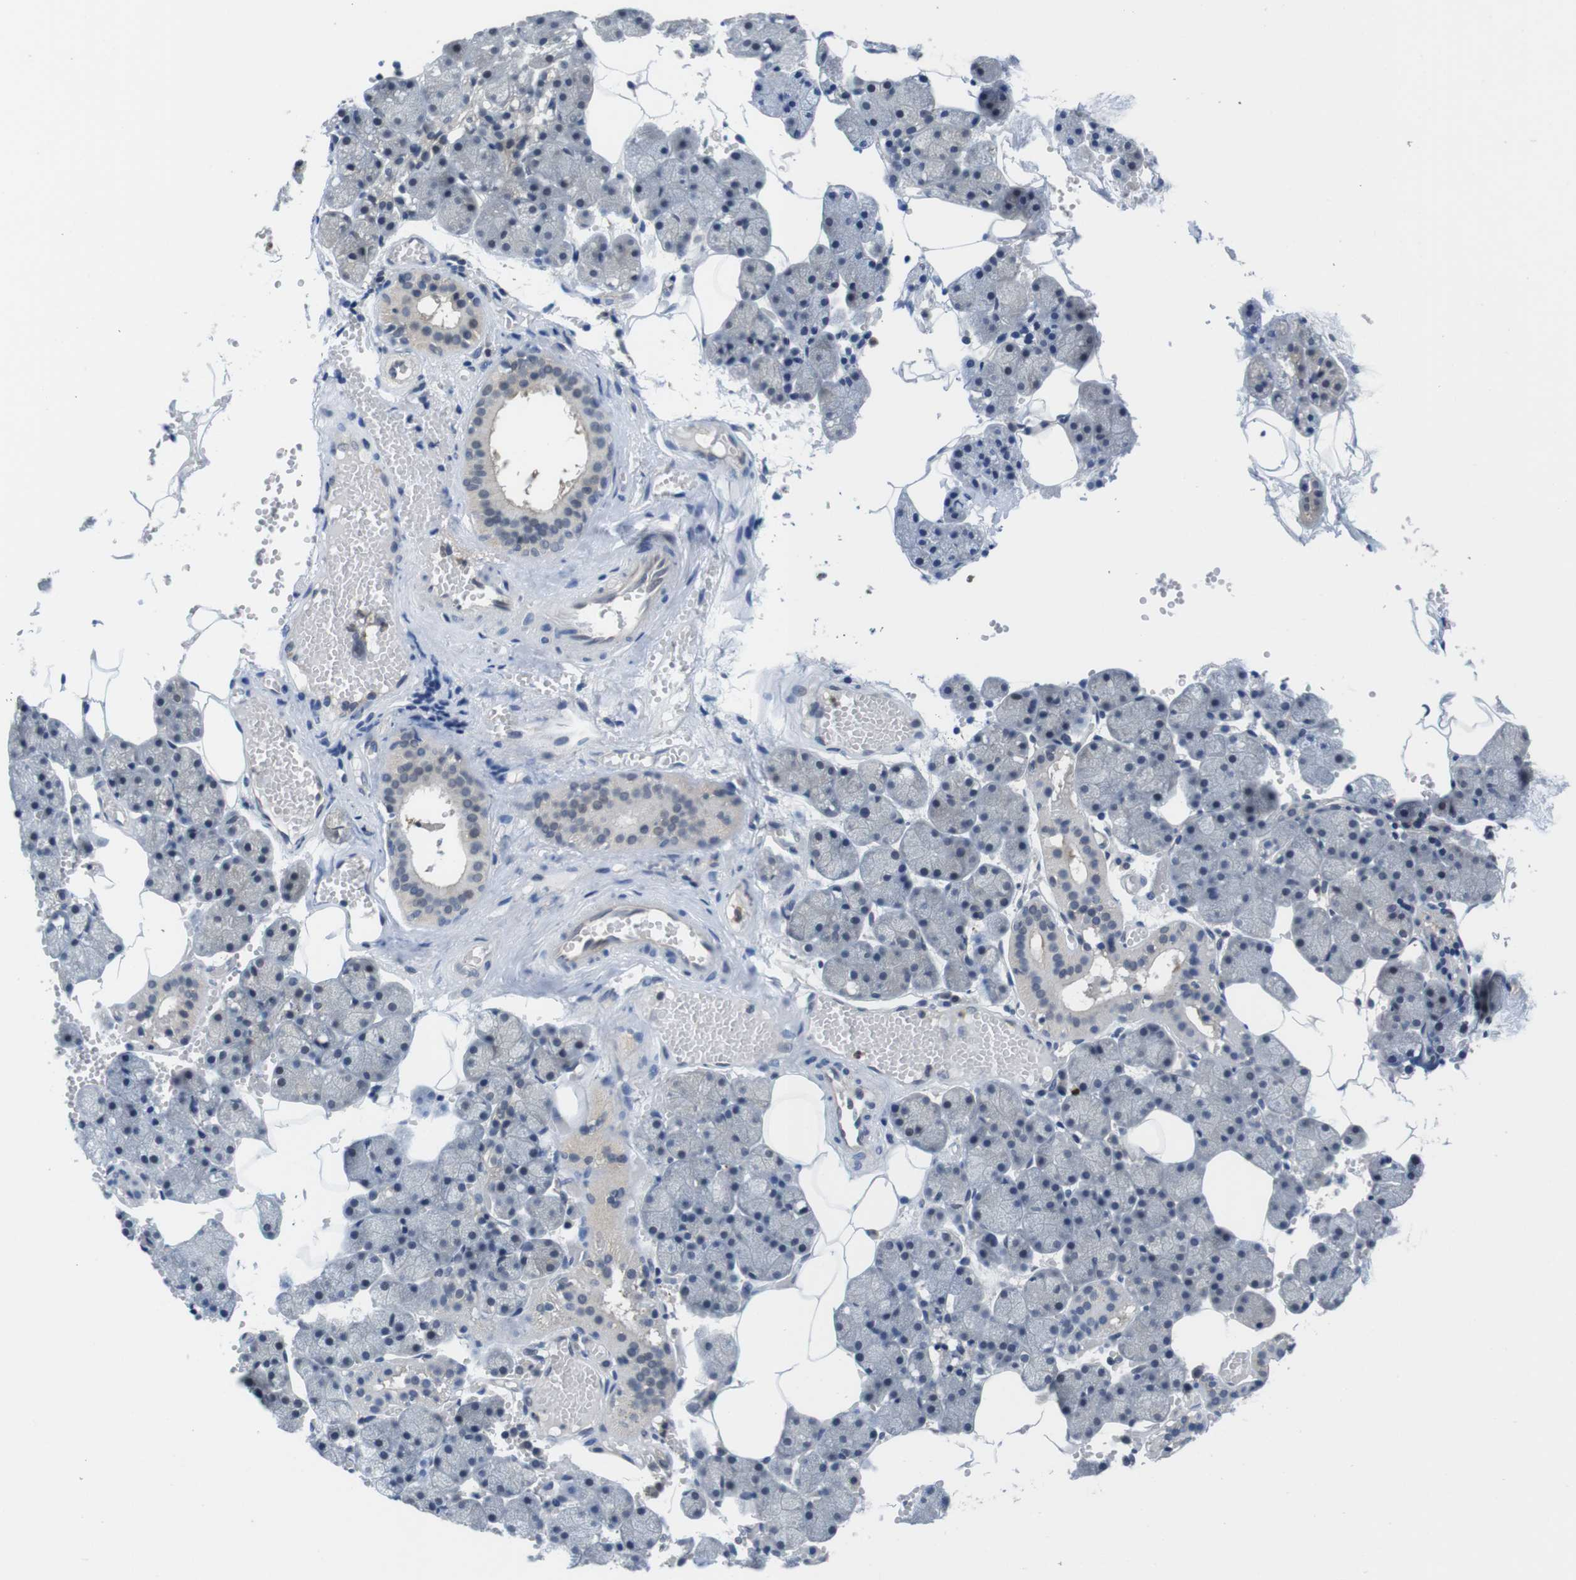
{"staining": {"intensity": "weak", "quantity": "<25%", "location": "cytoplasmic/membranous"}, "tissue": "salivary gland", "cell_type": "Glandular cells", "image_type": "normal", "snomed": [{"axis": "morphology", "description": "Normal tissue, NOS"}, {"axis": "topography", "description": "Salivary gland"}], "caption": "An image of human salivary gland is negative for staining in glandular cells. (Brightfield microscopy of DAB (3,3'-diaminobenzidine) immunohistochemistry (IHC) at high magnification).", "gene": "FADD", "patient": {"sex": "male", "age": 62}}